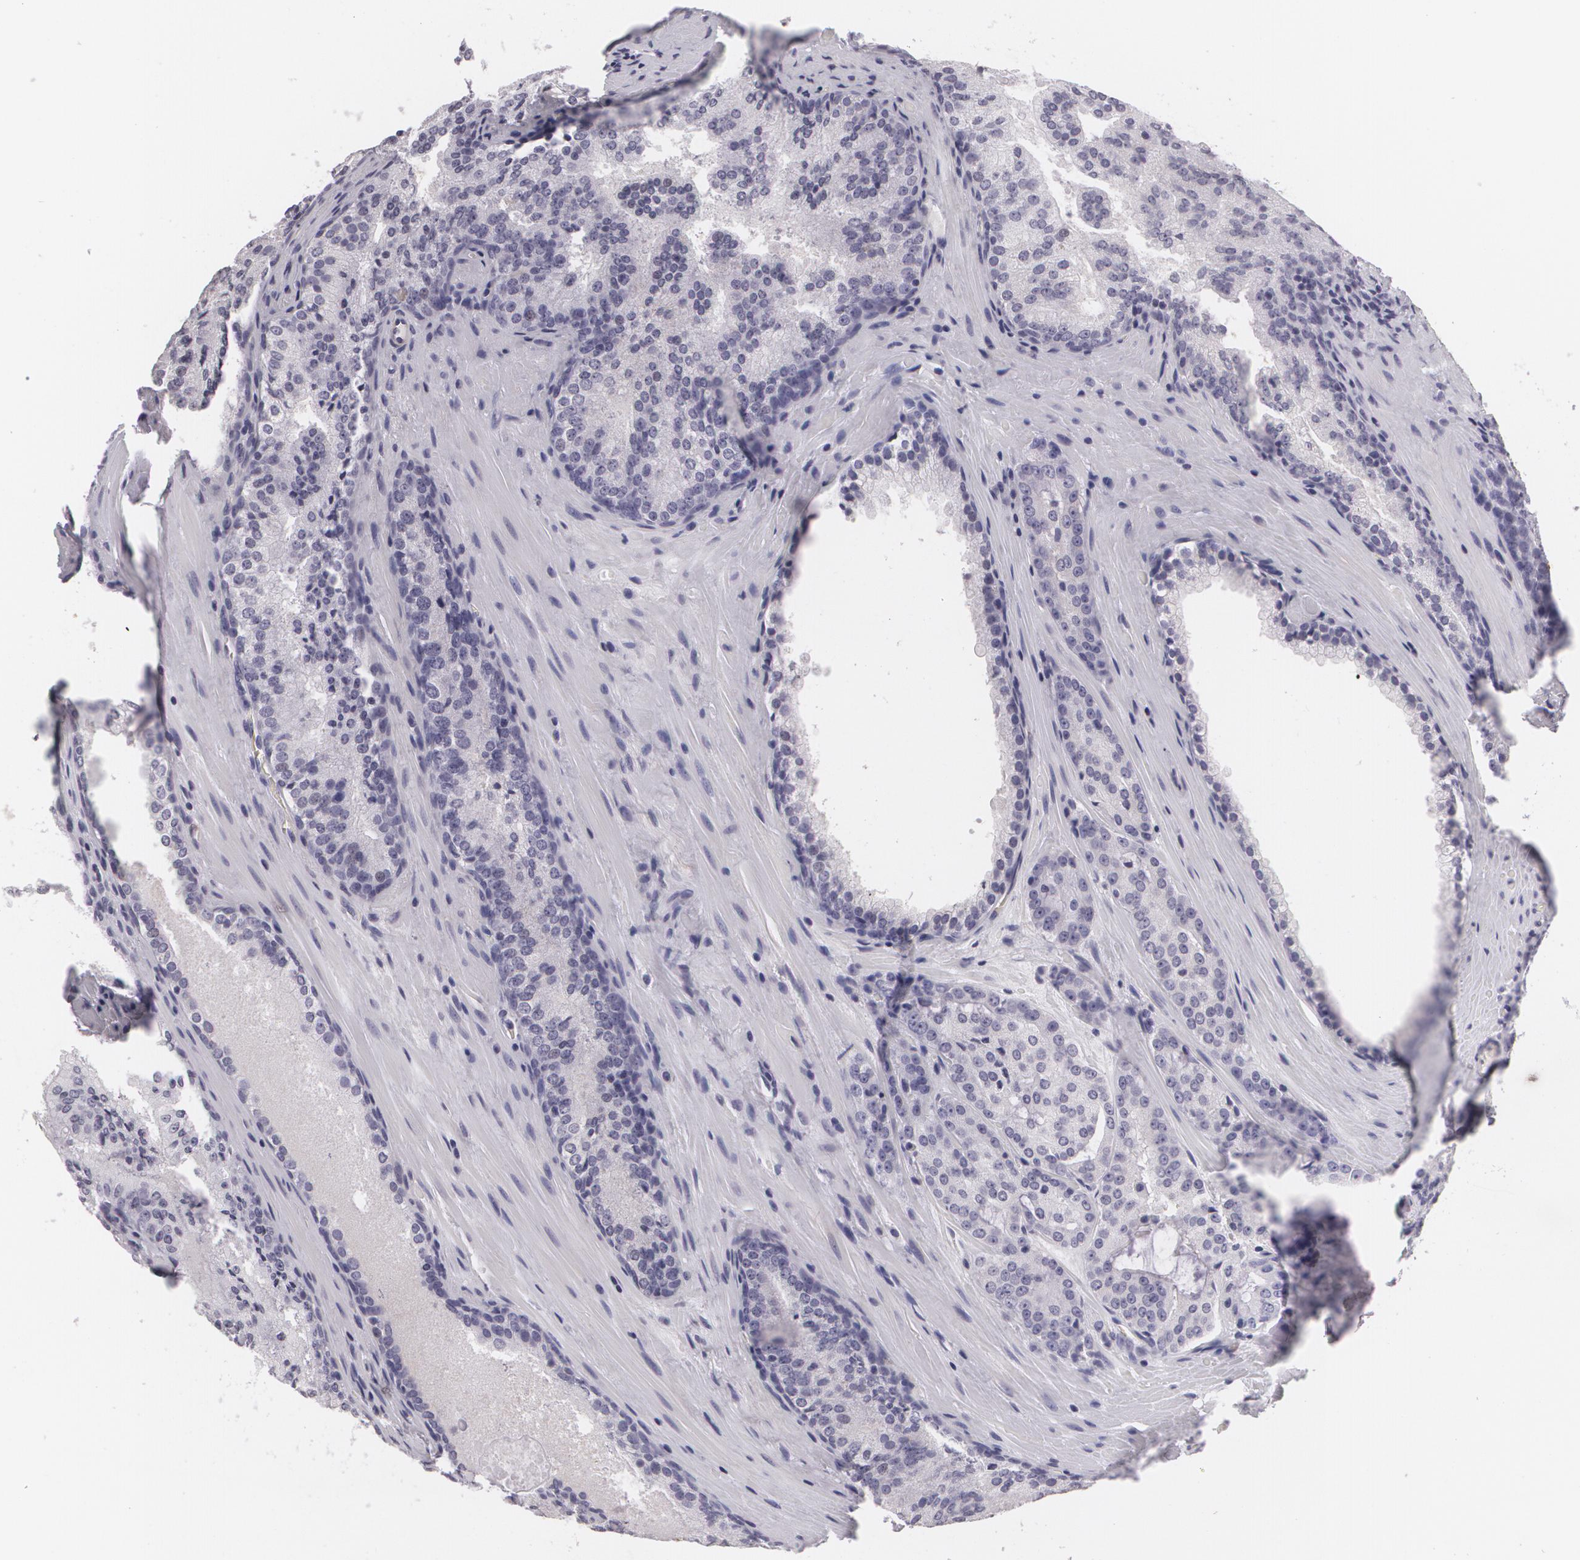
{"staining": {"intensity": "negative", "quantity": "none", "location": "none"}, "tissue": "prostate cancer", "cell_type": "Tumor cells", "image_type": "cancer", "snomed": [{"axis": "morphology", "description": "Adenocarcinoma, Medium grade"}, {"axis": "topography", "description": "Prostate"}], "caption": "Immunohistochemistry of prostate cancer demonstrates no positivity in tumor cells.", "gene": "MAP2", "patient": {"sex": "male", "age": 72}}